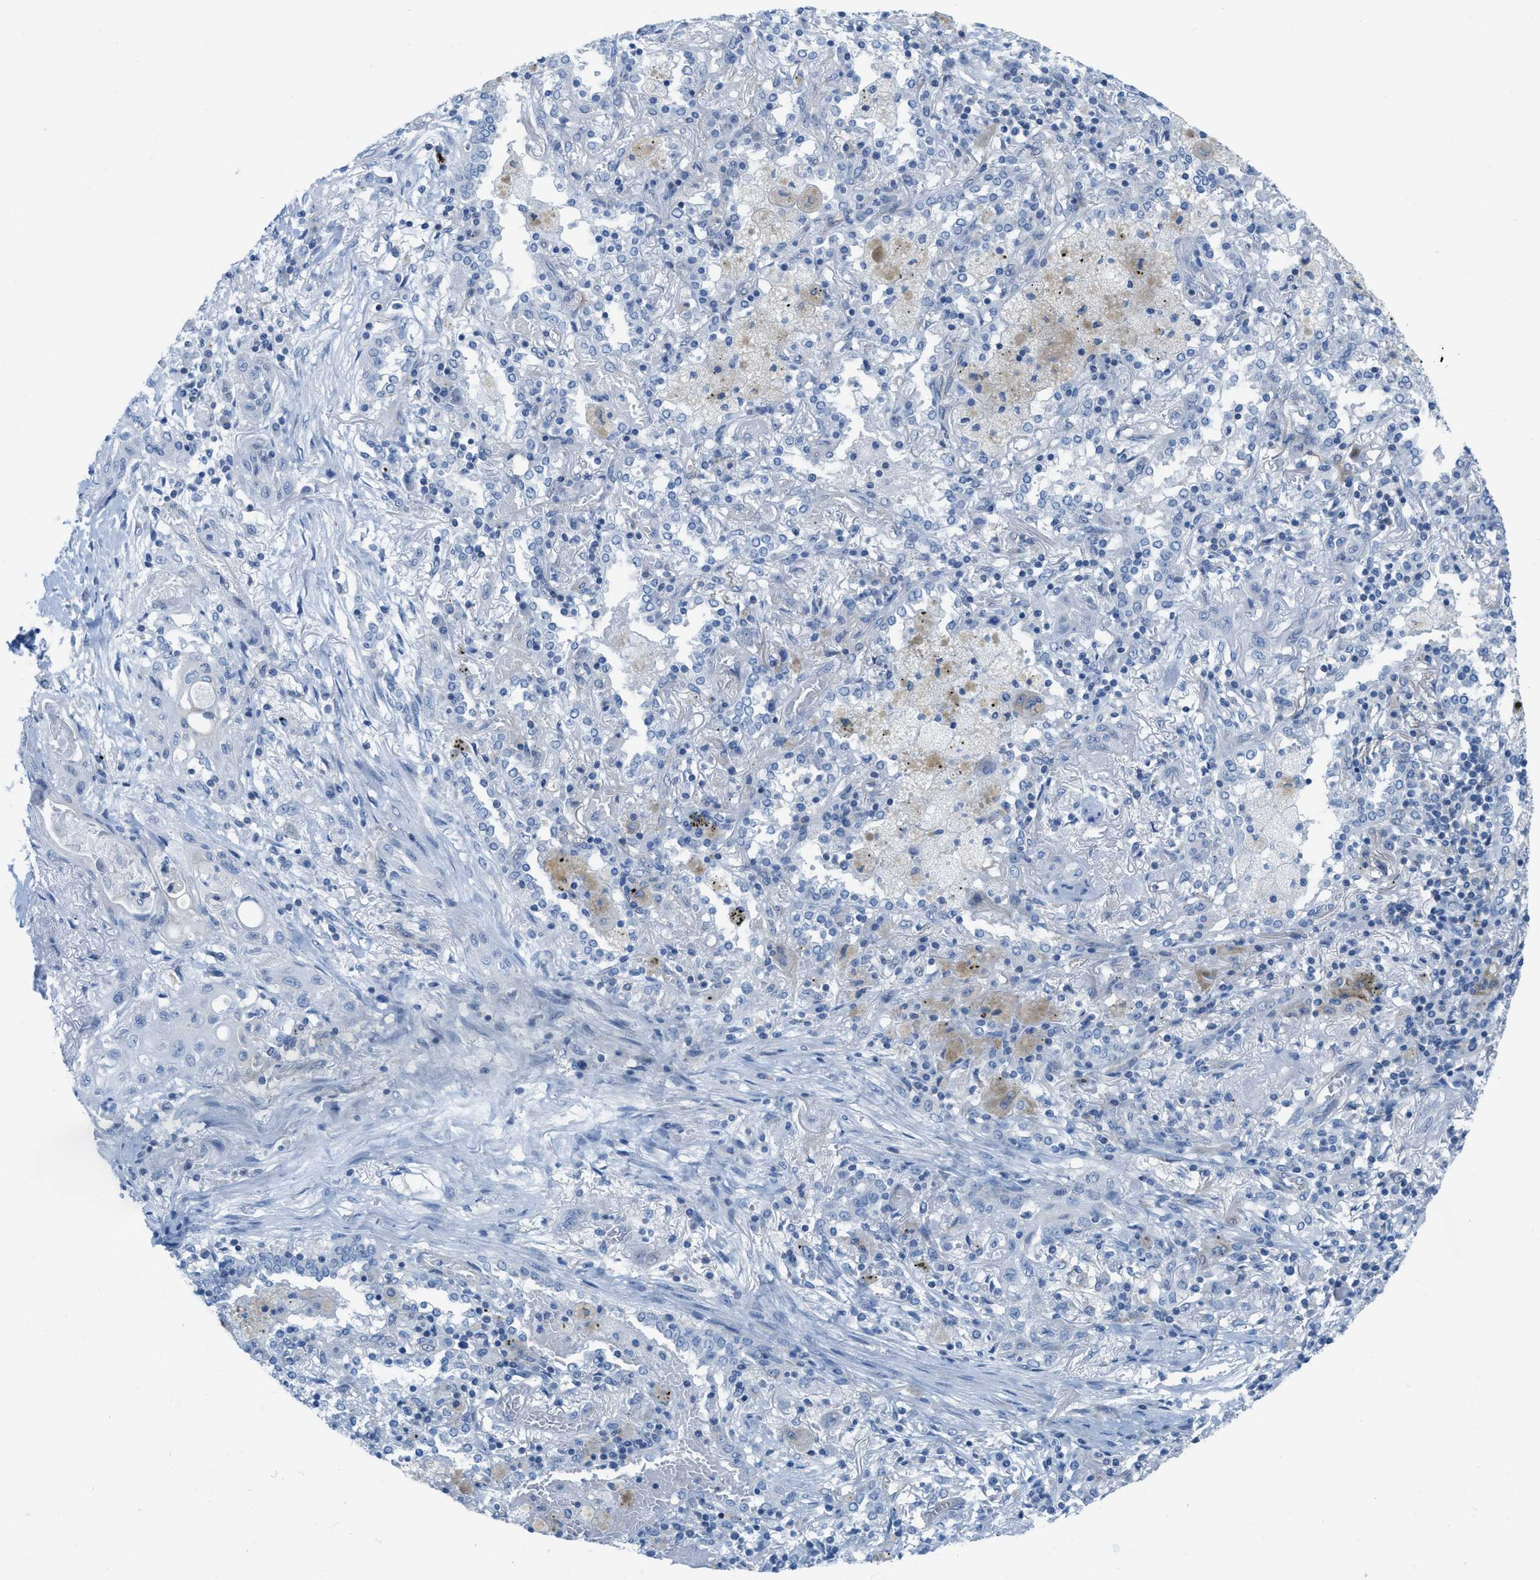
{"staining": {"intensity": "negative", "quantity": "none", "location": "none"}, "tissue": "lung cancer", "cell_type": "Tumor cells", "image_type": "cancer", "snomed": [{"axis": "morphology", "description": "Squamous cell carcinoma, NOS"}, {"axis": "topography", "description": "Lung"}], "caption": "Human lung squamous cell carcinoma stained for a protein using immunohistochemistry exhibits no expression in tumor cells.", "gene": "ASGR1", "patient": {"sex": "female", "age": 47}}